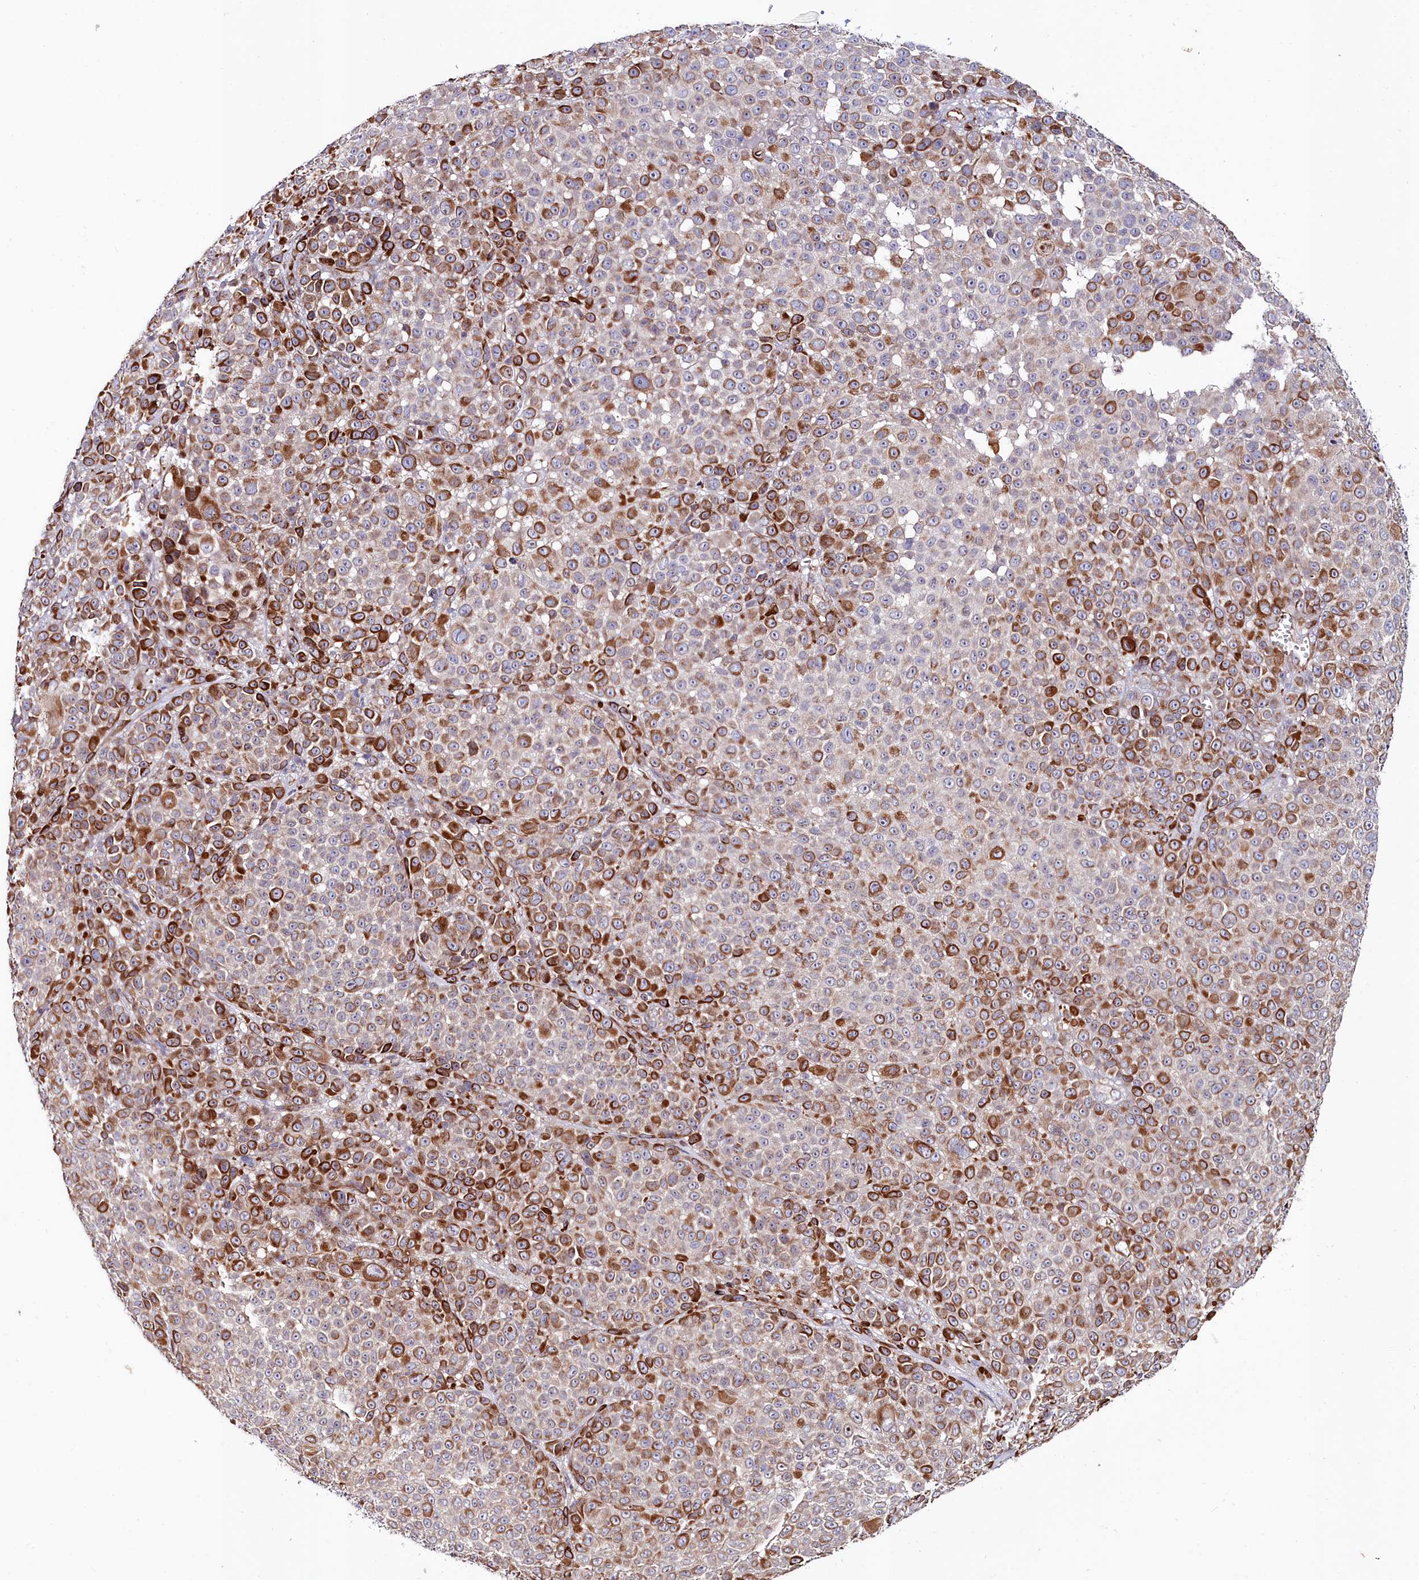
{"staining": {"intensity": "moderate", "quantity": "25%-75%", "location": "cytoplasmic/membranous"}, "tissue": "melanoma", "cell_type": "Tumor cells", "image_type": "cancer", "snomed": [{"axis": "morphology", "description": "Malignant melanoma, NOS"}, {"axis": "topography", "description": "Skin"}], "caption": "An image of human melanoma stained for a protein shows moderate cytoplasmic/membranous brown staining in tumor cells.", "gene": "C4orf19", "patient": {"sex": "female", "age": 94}}